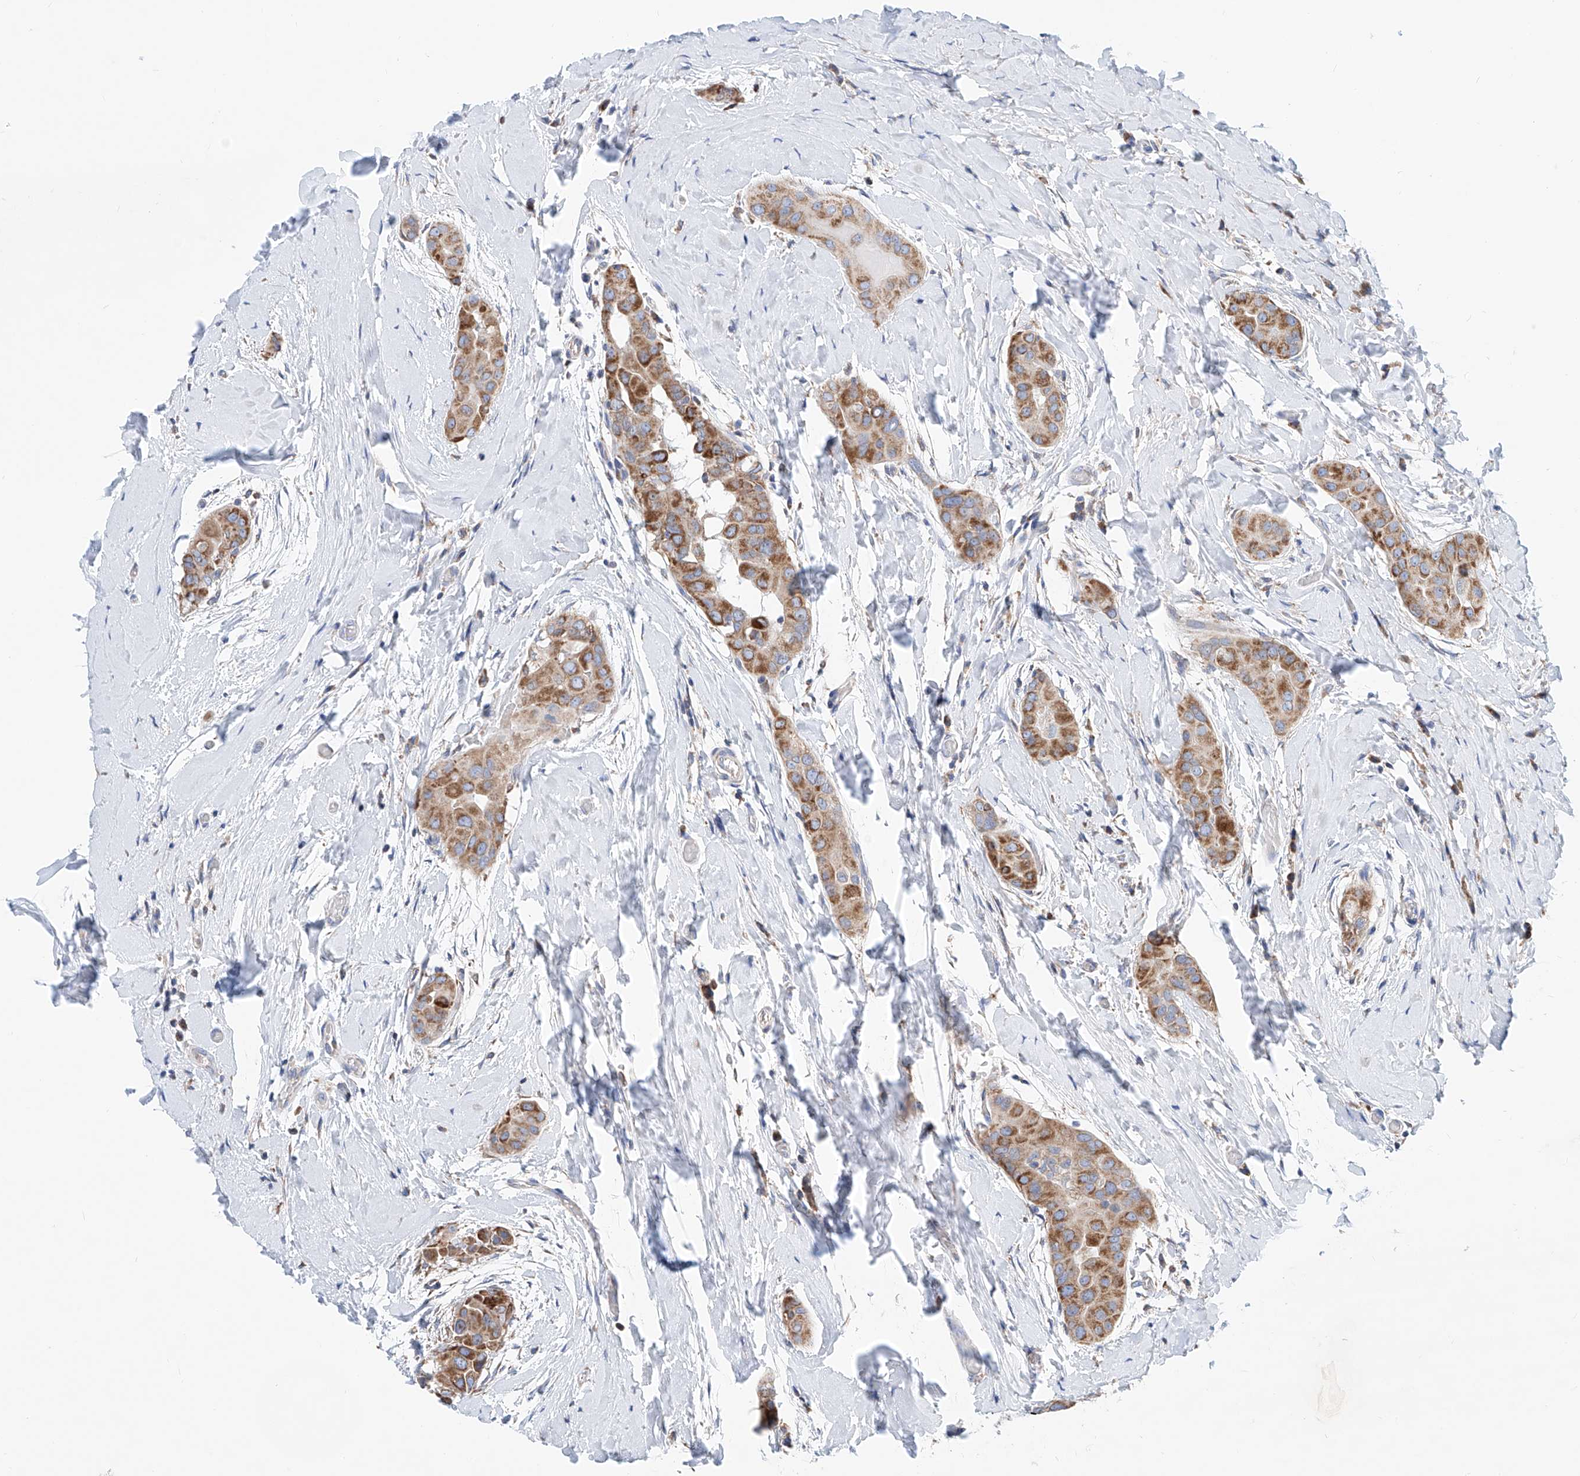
{"staining": {"intensity": "moderate", "quantity": ">75%", "location": "cytoplasmic/membranous"}, "tissue": "thyroid cancer", "cell_type": "Tumor cells", "image_type": "cancer", "snomed": [{"axis": "morphology", "description": "Papillary adenocarcinoma, NOS"}, {"axis": "topography", "description": "Thyroid gland"}], "caption": "Approximately >75% of tumor cells in thyroid cancer (papillary adenocarcinoma) exhibit moderate cytoplasmic/membranous protein positivity as visualized by brown immunohistochemical staining.", "gene": "MAD2L1", "patient": {"sex": "male", "age": 33}}